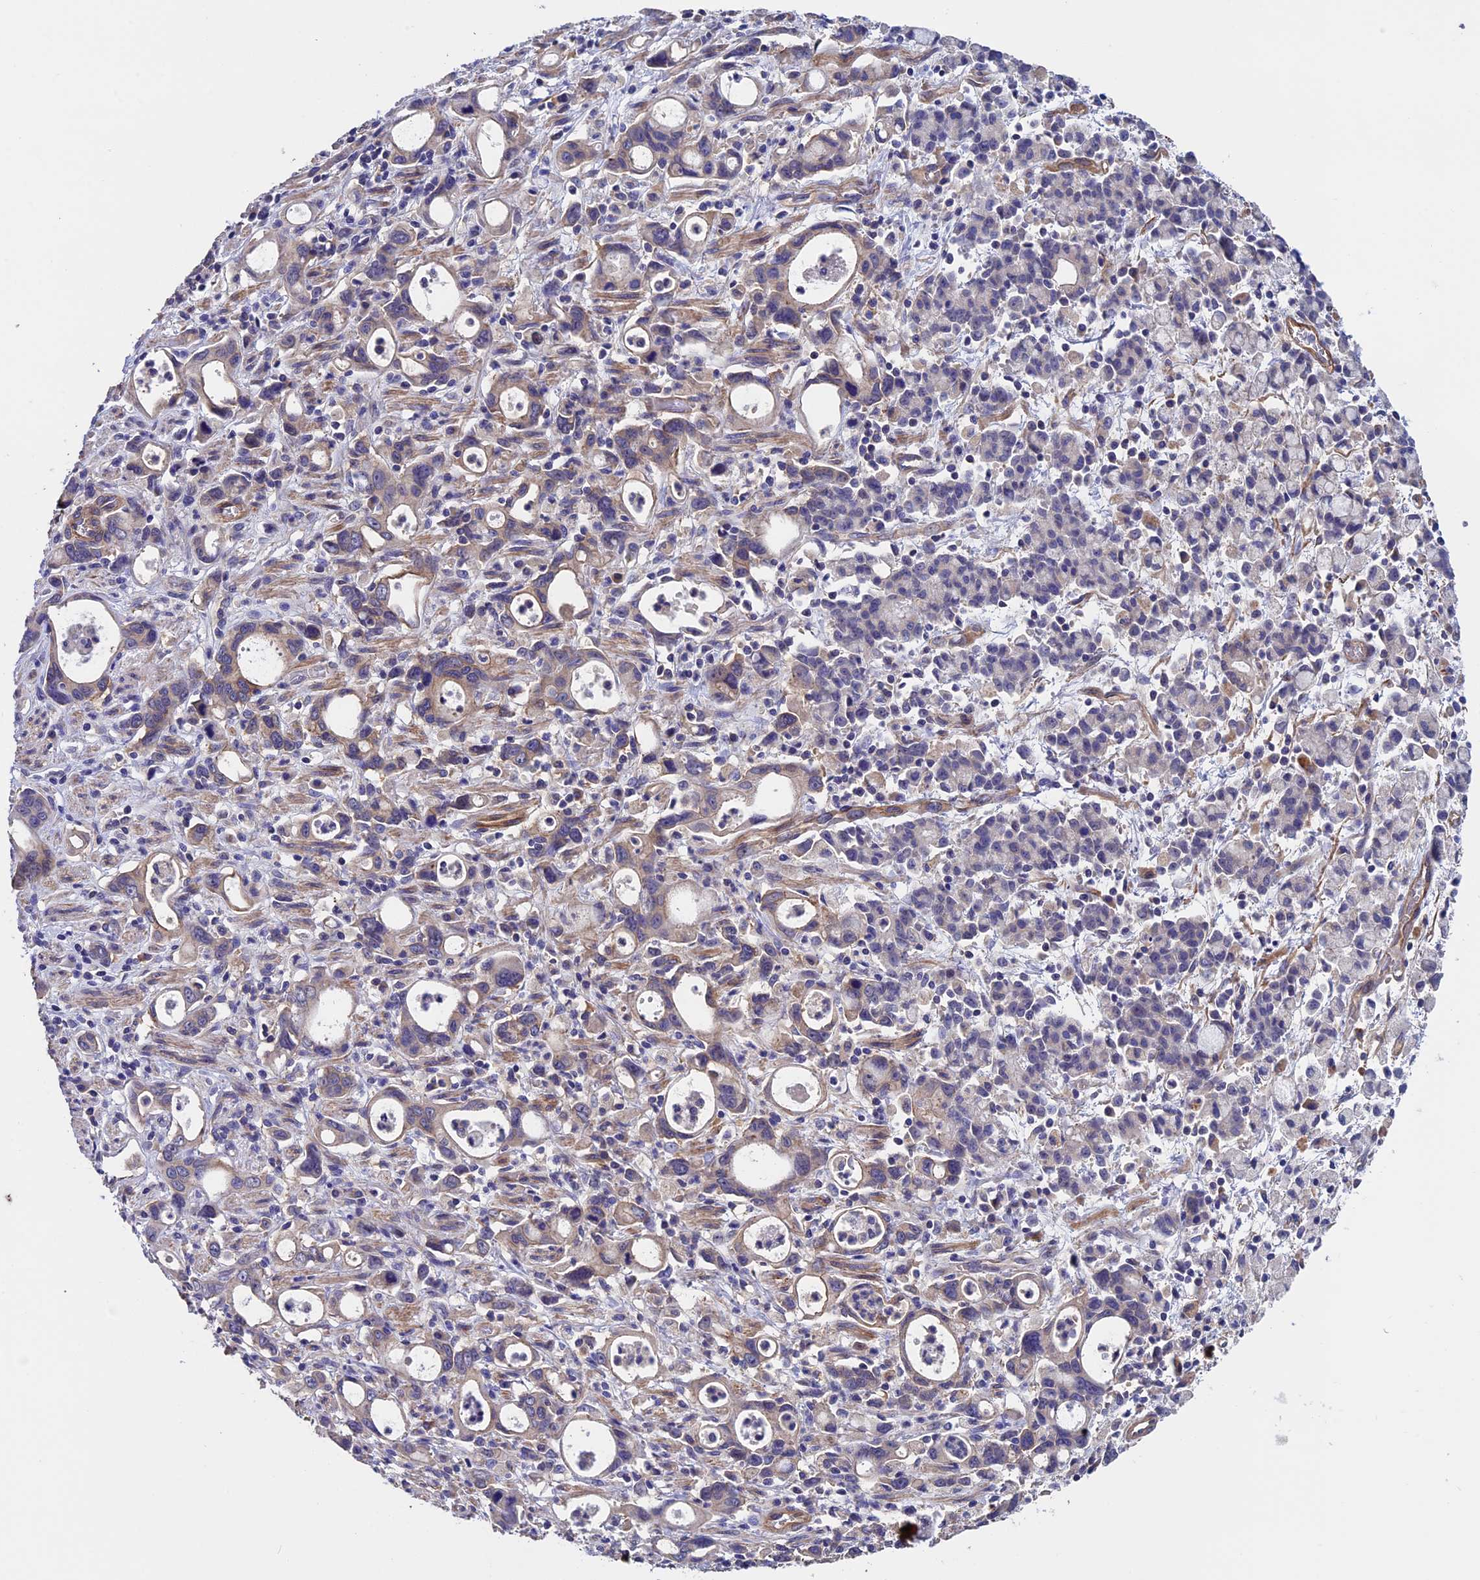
{"staining": {"intensity": "weak", "quantity": "<25%", "location": "cytoplasmic/membranous"}, "tissue": "stomach cancer", "cell_type": "Tumor cells", "image_type": "cancer", "snomed": [{"axis": "morphology", "description": "Adenocarcinoma, NOS"}, {"axis": "topography", "description": "Stomach, lower"}], "caption": "IHC image of adenocarcinoma (stomach) stained for a protein (brown), which reveals no positivity in tumor cells.", "gene": "SLC9A5", "patient": {"sex": "female", "age": 43}}